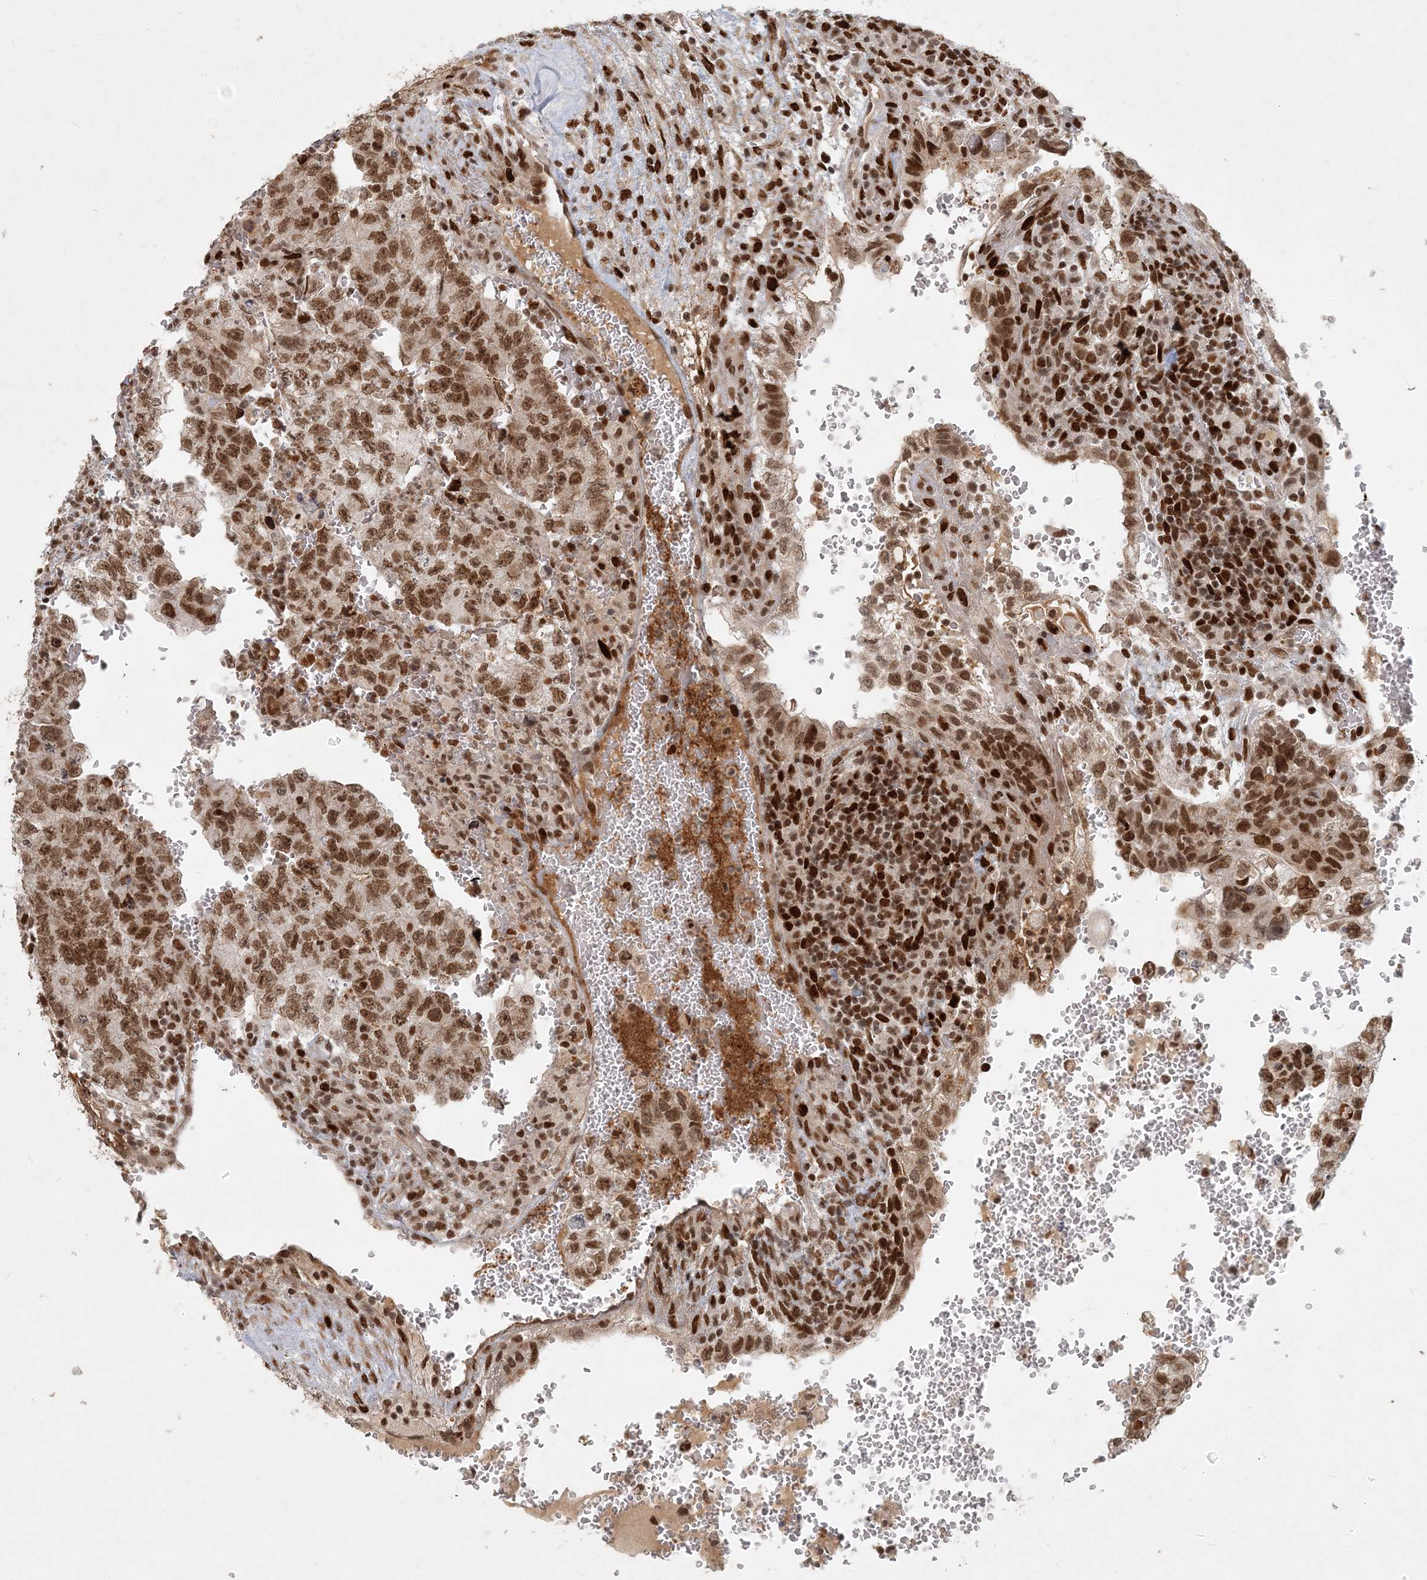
{"staining": {"intensity": "moderate", "quantity": ">75%", "location": "nuclear"}, "tissue": "testis cancer", "cell_type": "Tumor cells", "image_type": "cancer", "snomed": [{"axis": "morphology", "description": "Carcinoma, Embryonal, NOS"}, {"axis": "topography", "description": "Testis"}], "caption": "Immunohistochemical staining of testis cancer demonstrates medium levels of moderate nuclear expression in approximately >75% of tumor cells.", "gene": "BAZ1B", "patient": {"sex": "male", "age": 36}}